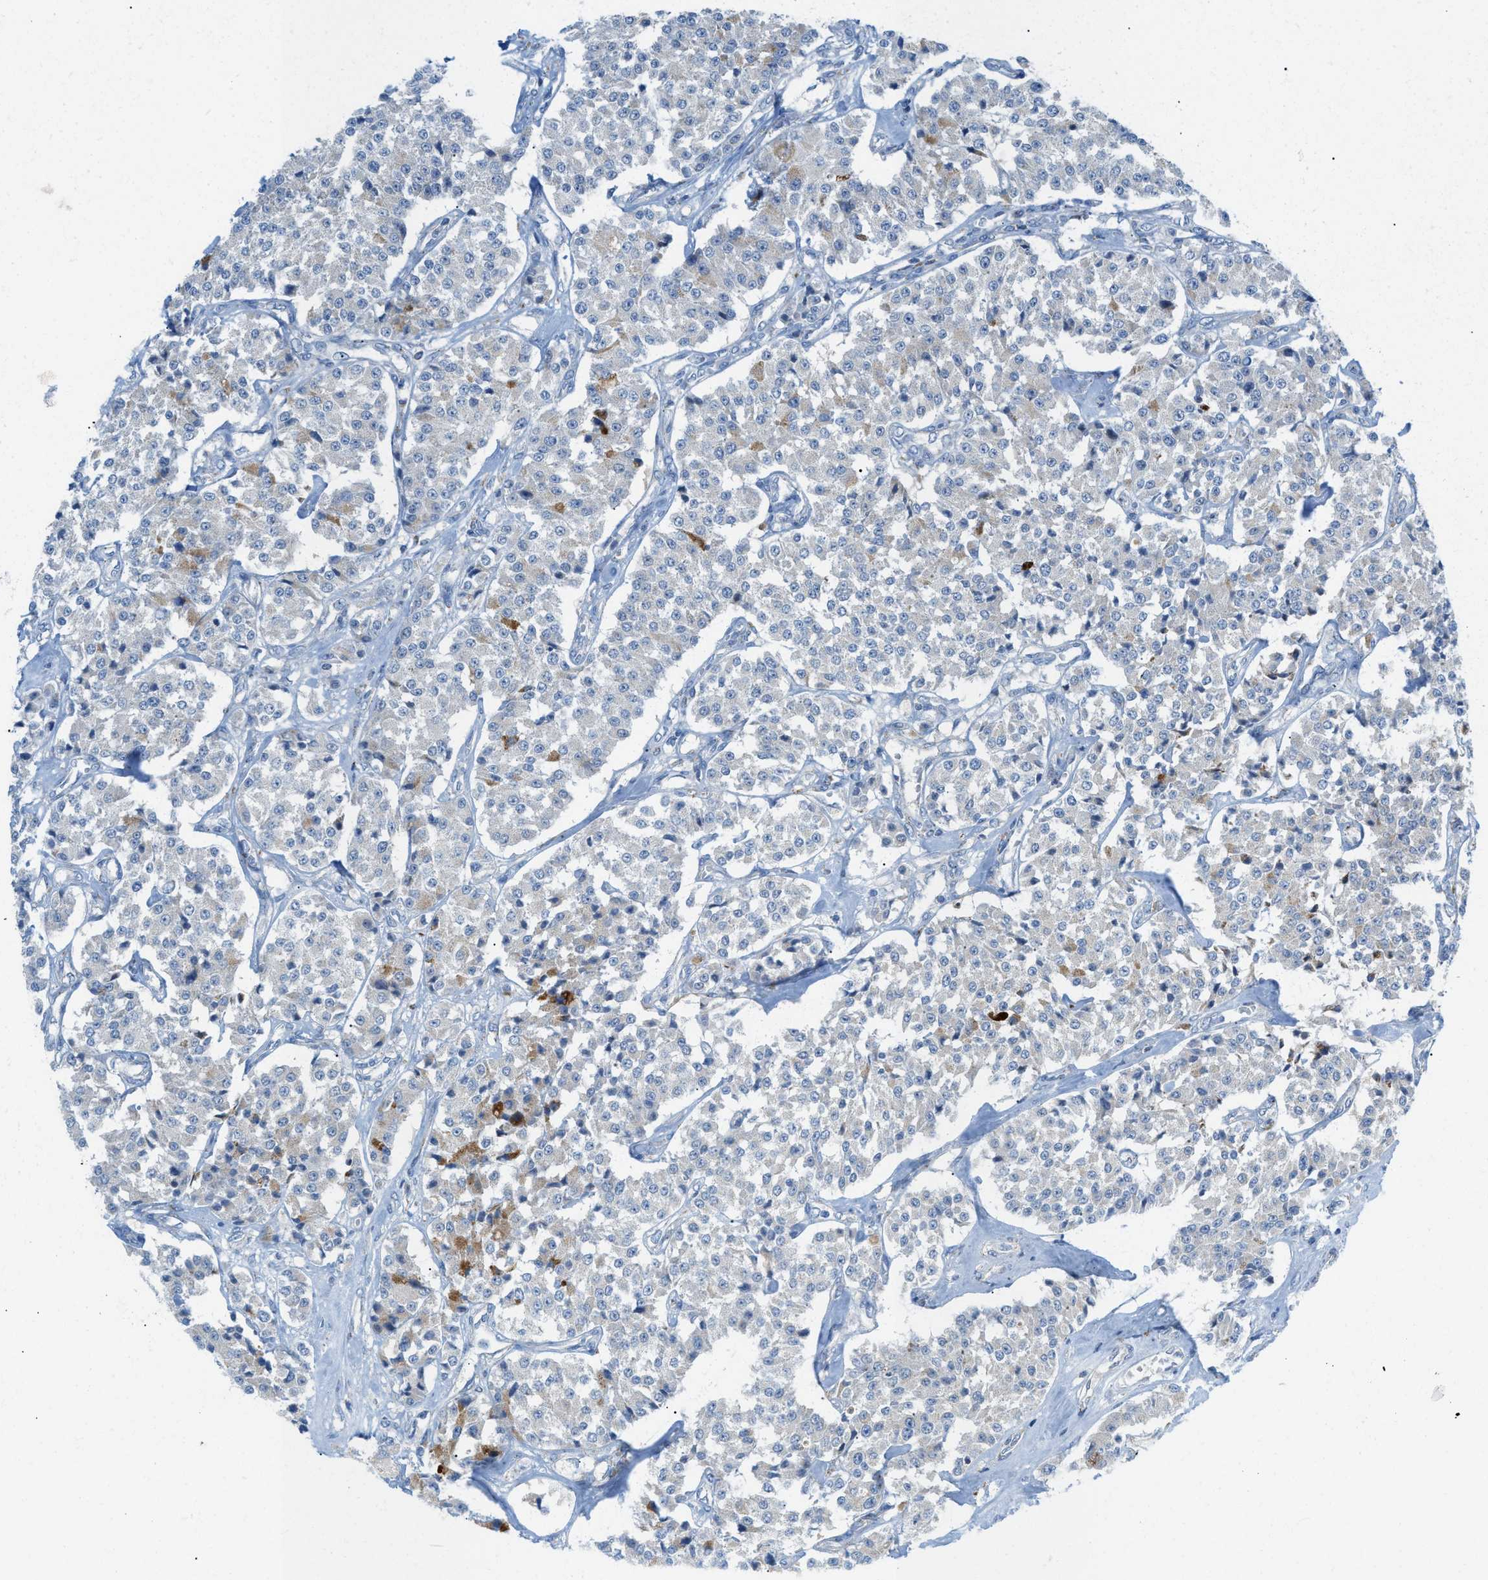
{"staining": {"intensity": "moderate", "quantity": "25%-75%", "location": "cytoplasmic/membranous"}, "tissue": "carcinoid", "cell_type": "Tumor cells", "image_type": "cancer", "snomed": [{"axis": "morphology", "description": "Carcinoid, malignant, NOS"}, {"axis": "topography", "description": "Pancreas"}], "caption": "Immunohistochemistry (IHC) photomicrograph of neoplastic tissue: carcinoid stained using immunohistochemistry (IHC) displays medium levels of moderate protein expression localized specifically in the cytoplasmic/membranous of tumor cells, appearing as a cytoplasmic/membranous brown color.", "gene": "RBBP9", "patient": {"sex": "male", "age": 41}}